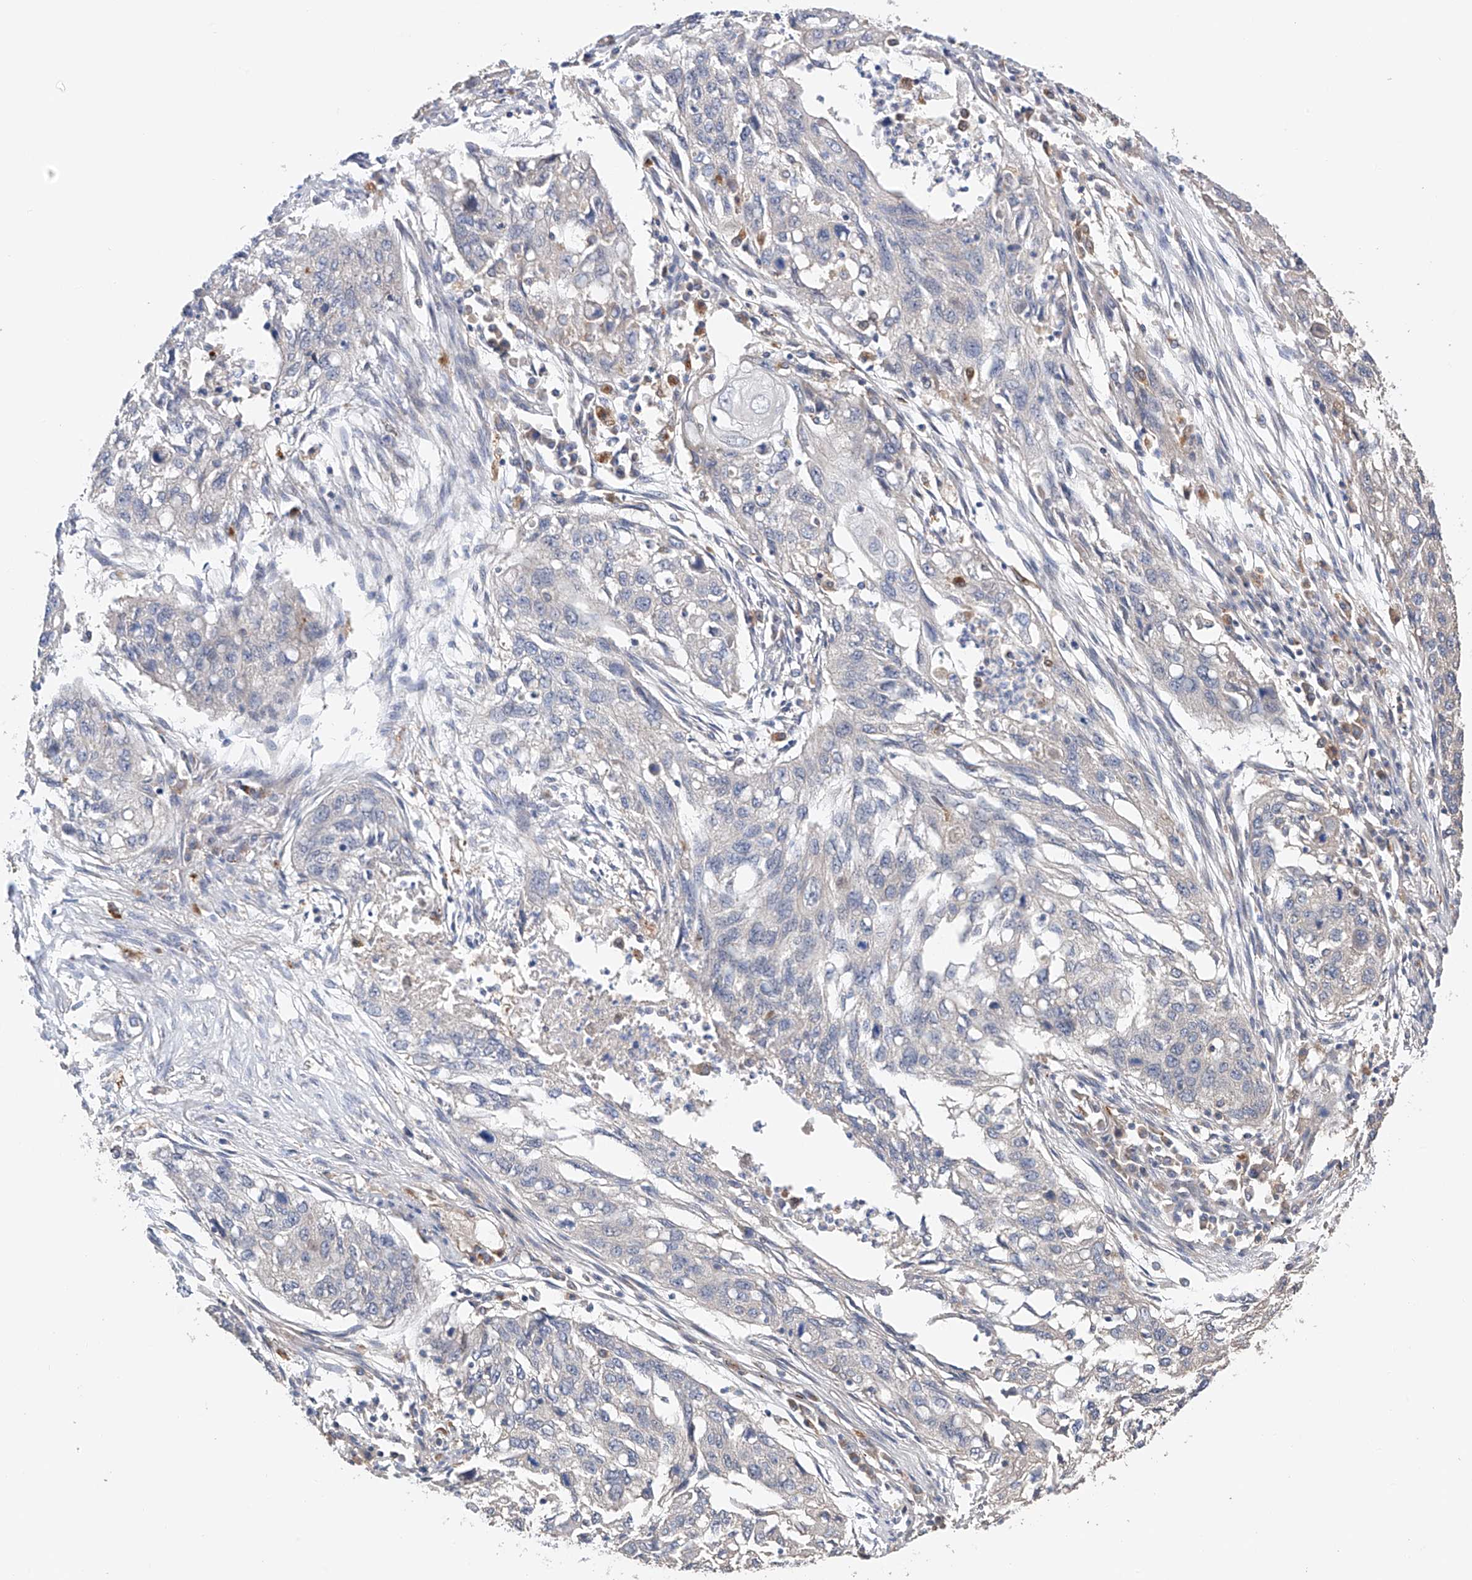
{"staining": {"intensity": "negative", "quantity": "none", "location": "none"}, "tissue": "lung cancer", "cell_type": "Tumor cells", "image_type": "cancer", "snomed": [{"axis": "morphology", "description": "Squamous cell carcinoma, NOS"}, {"axis": "topography", "description": "Lung"}], "caption": "High power microscopy histopathology image of an IHC micrograph of lung cancer (squamous cell carcinoma), revealing no significant expression in tumor cells.", "gene": "ZFHX2", "patient": {"sex": "female", "age": 63}}